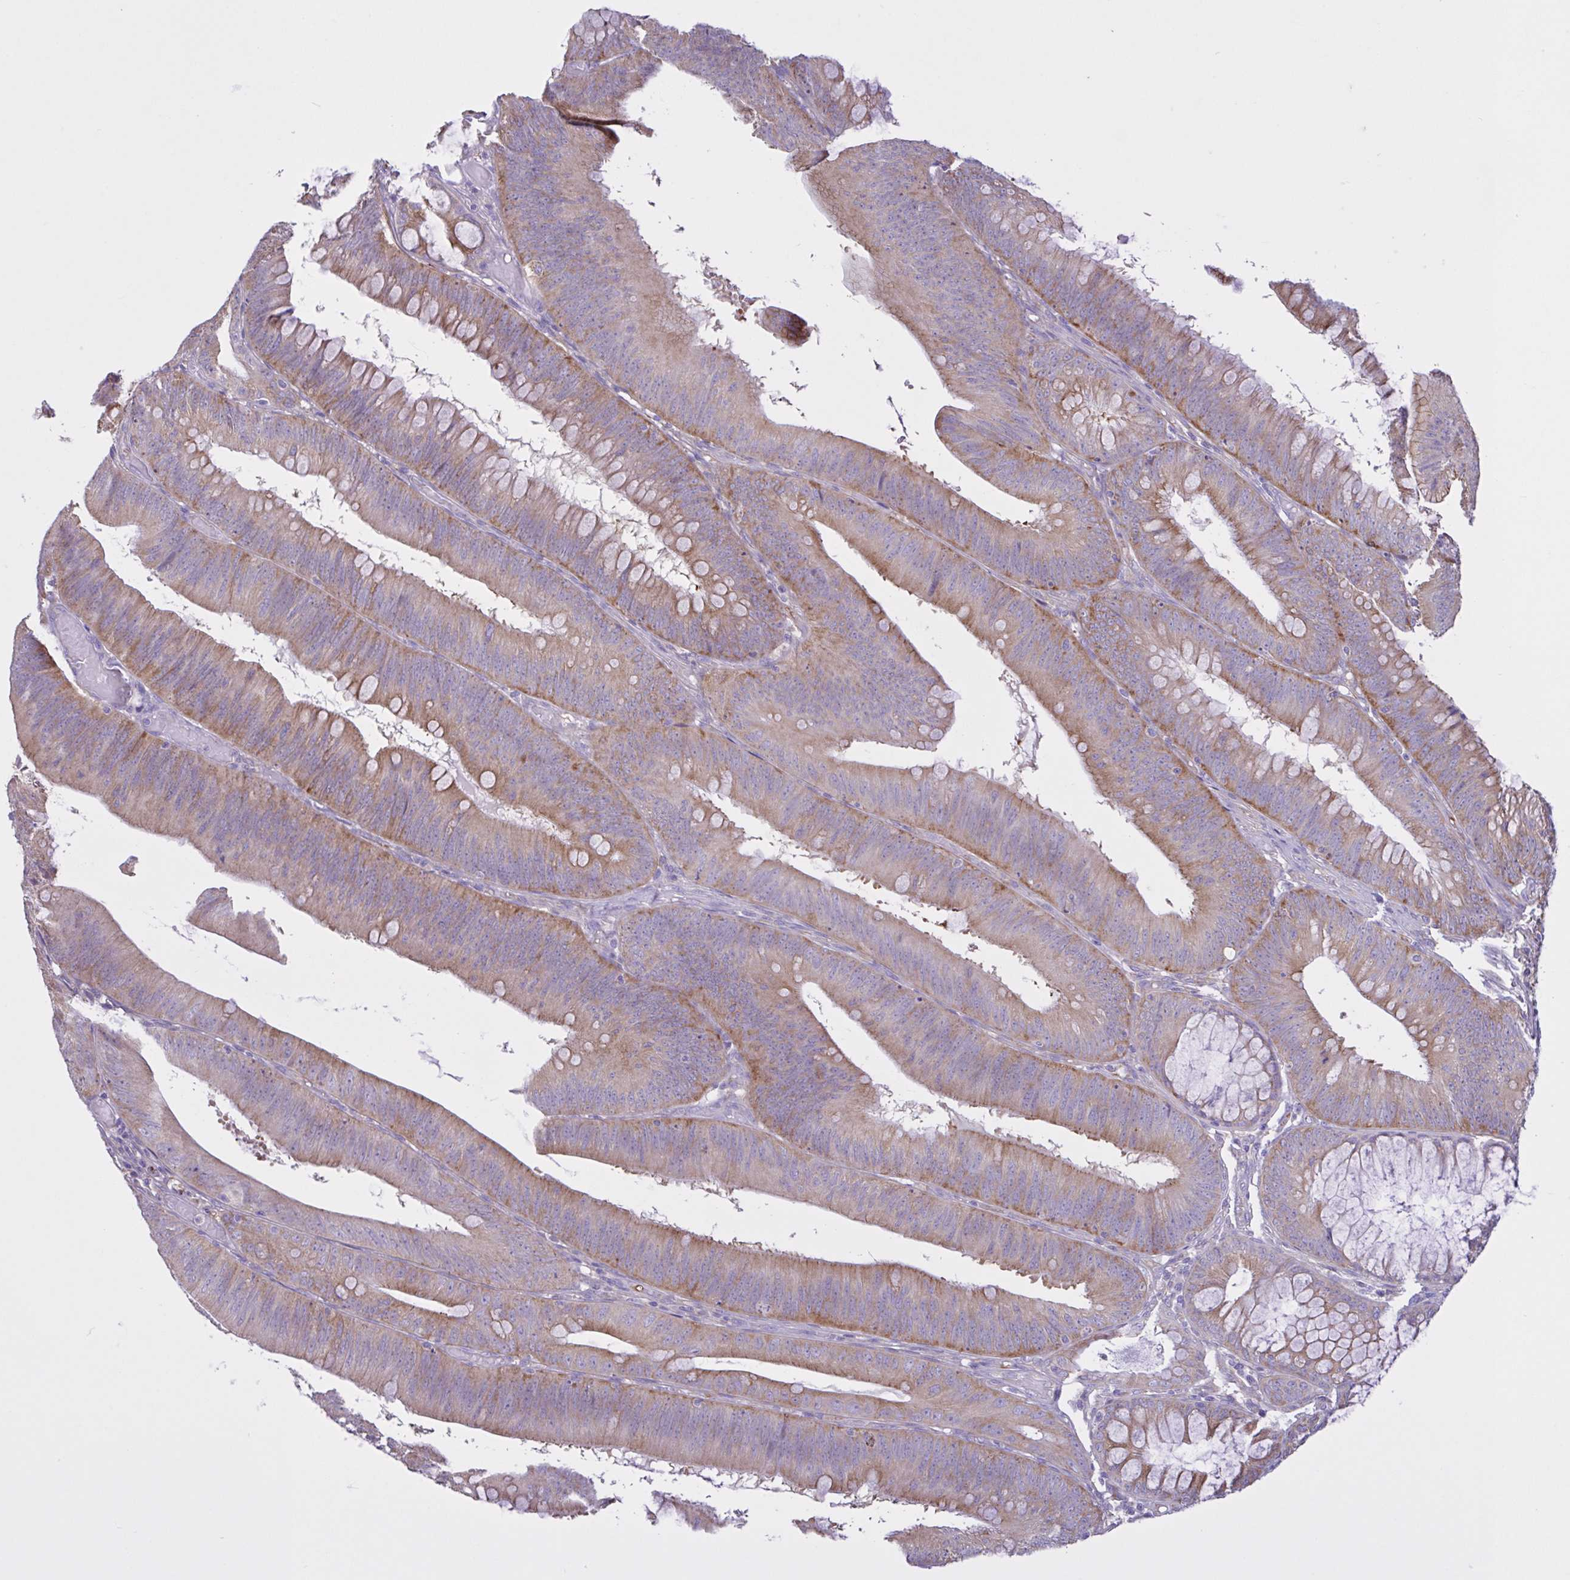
{"staining": {"intensity": "moderate", "quantity": ">75%", "location": "cytoplasmic/membranous"}, "tissue": "colorectal cancer", "cell_type": "Tumor cells", "image_type": "cancer", "snomed": [{"axis": "morphology", "description": "Adenocarcinoma, NOS"}, {"axis": "topography", "description": "Colon"}], "caption": "Colorectal cancer (adenocarcinoma) stained with a brown dye reveals moderate cytoplasmic/membranous positive staining in about >75% of tumor cells.", "gene": "OR51M1", "patient": {"sex": "male", "age": 84}}